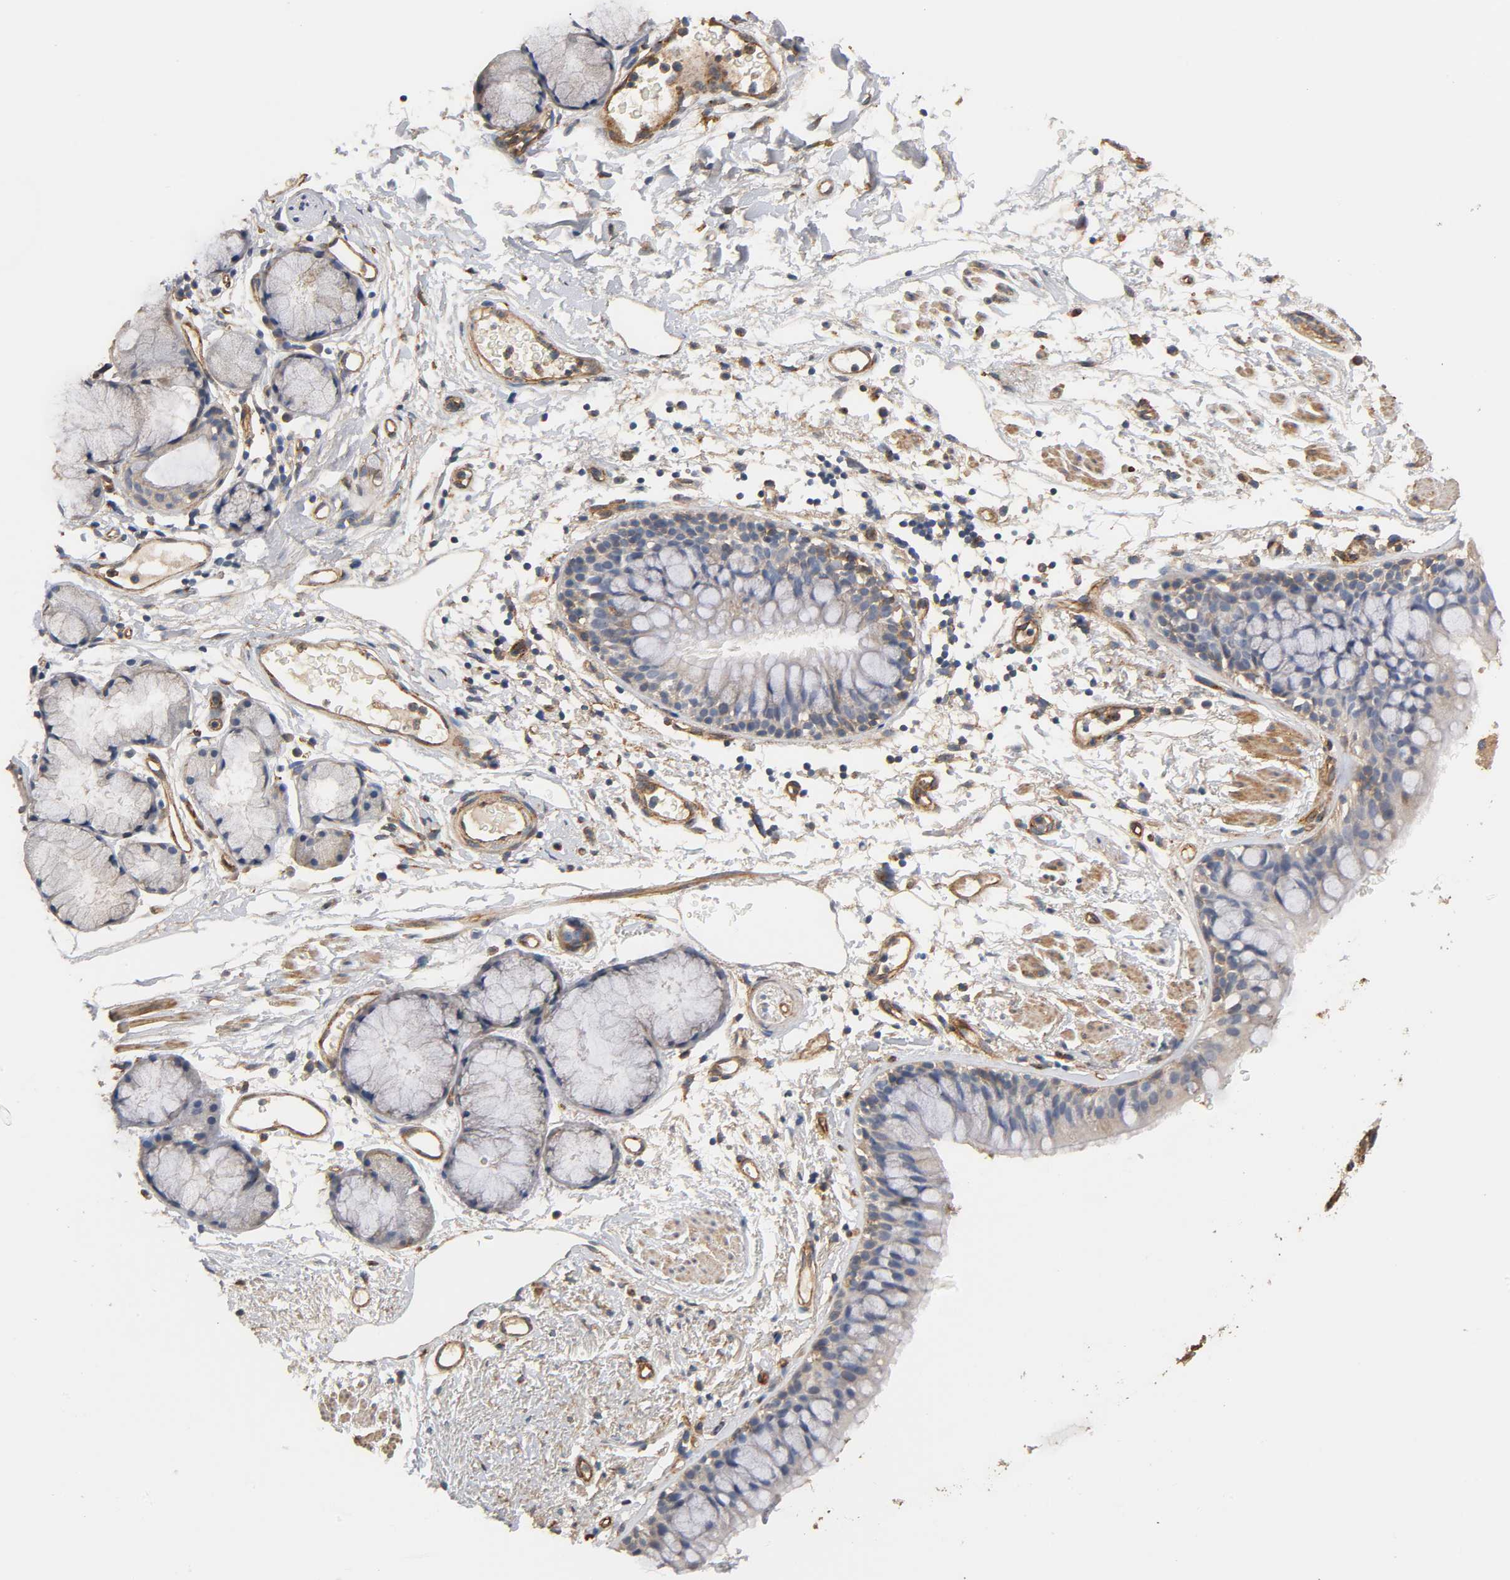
{"staining": {"intensity": "moderate", "quantity": "25%-75%", "location": "cytoplasmic/membranous"}, "tissue": "bronchus", "cell_type": "Respiratory epithelial cells", "image_type": "normal", "snomed": [{"axis": "morphology", "description": "Normal tissue, NOS"}, {"axis": "topography", "description": "Bronchus"}], "caption": "Brown immunohistochemical staining in unremarkable bronchus displays moderate cytoplasmic/membranous staining in approximately 25%-75% of respiratory epithelial cells.", "gene": "IFITM2", "patient": {"sex": "female", "age": 73}}